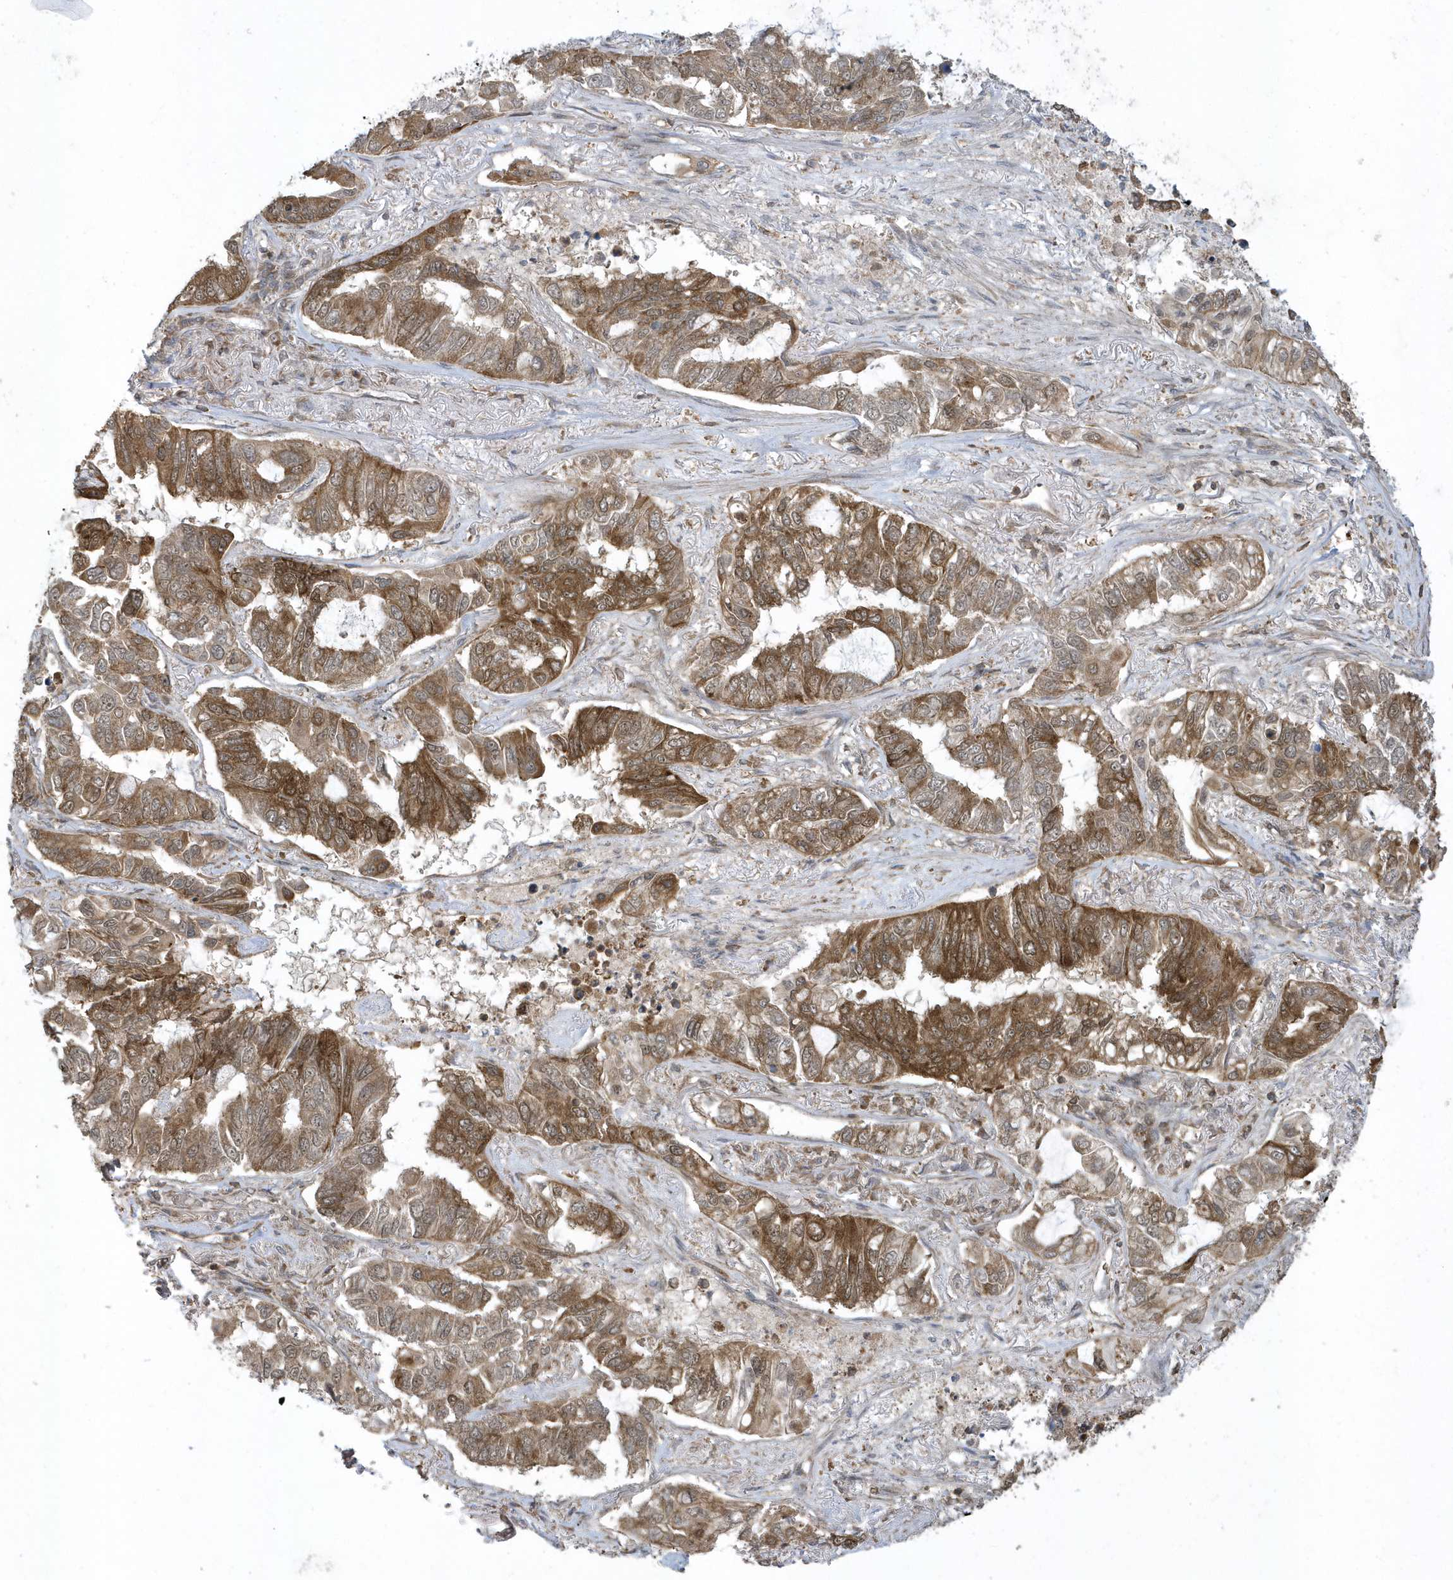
{"staining": {"intensity": "moderate", "quantity": ">75%", "location": "cytoplasmic/membranous"}, "tissue": "lung cancer", "cell_type": "Tumor cells", "image_type": "cancer", "snomed": [{"axis": "morphology", "description": "Adenocarcinoma, NOS"}, {"axis": "topography", "description": "Lung"}], "caption": "Immunohistochemistry micrograph of human lung cancer (adenocarcinoma) stained for a protein (brown), which shows medium levels of moderate cytoplasmic/membranous expression in about >75% of tumor cells.", "gene": "STAMBP", "patient": {"sex": "male", "age": 64}}